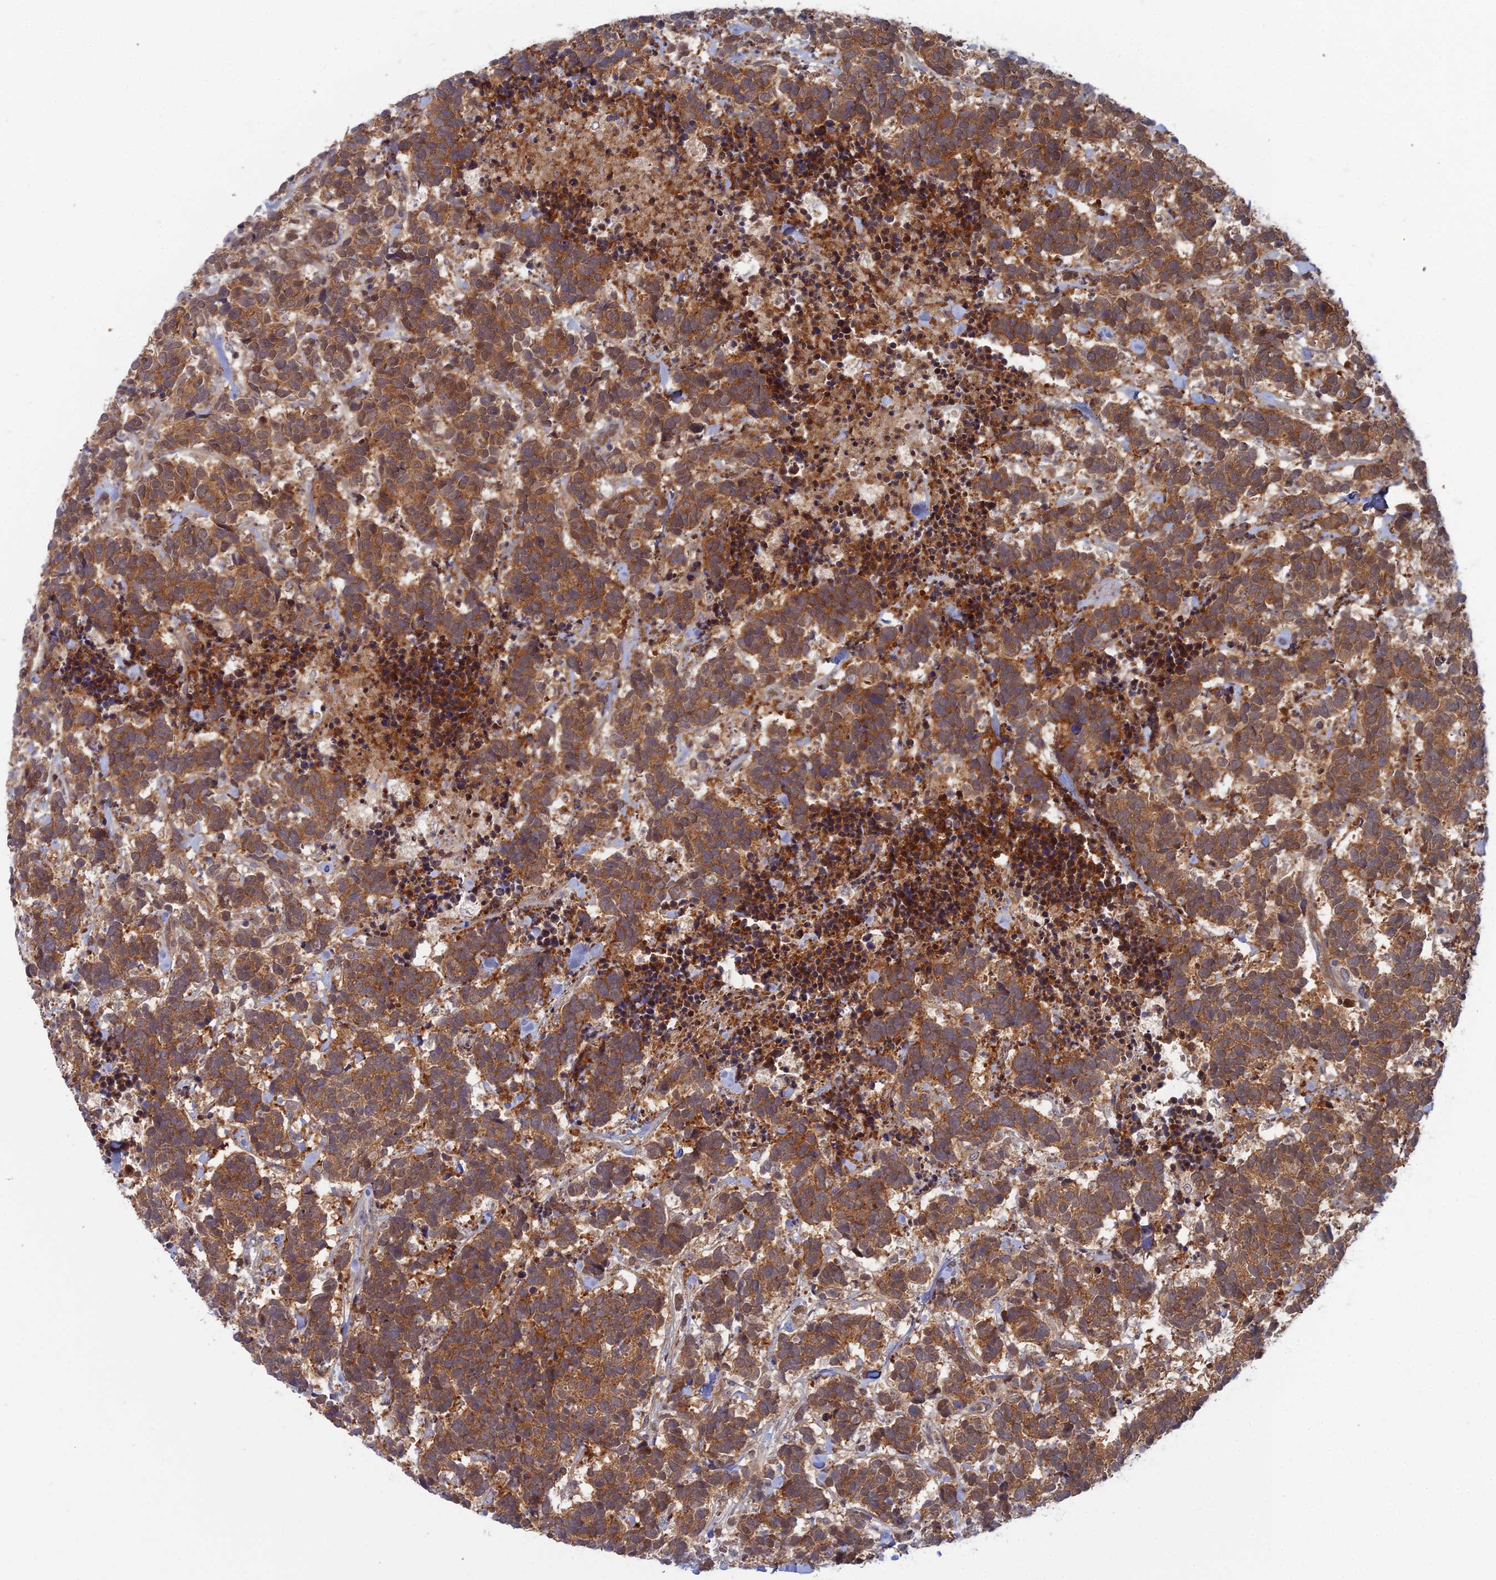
{"staining": {"intensity": "strong", "quantity": ">75%", "location": "cytoplasmic/membranous"}, "tissue": "carcinoid", "cell_type": "Tumor cells", "image_type": "cancer", "snomed": [{"axis": "morphology", "description": "Carcinoma, NOS"}, {"axis": "morphology", "description": "Carcinoid, malignant, NOS"}, {"axis": "topography", "description": "Prostate"}], "caption": "An immunohistochemistry (IHC) photomicrograph of tumor tissue is shown. Protein staining in brown highlights strong cytoplasmic/membranous positivity in carcinoma within tumor cells.", "gene": "ABHD1", "patient": {"sex": "male", "age": 57}}